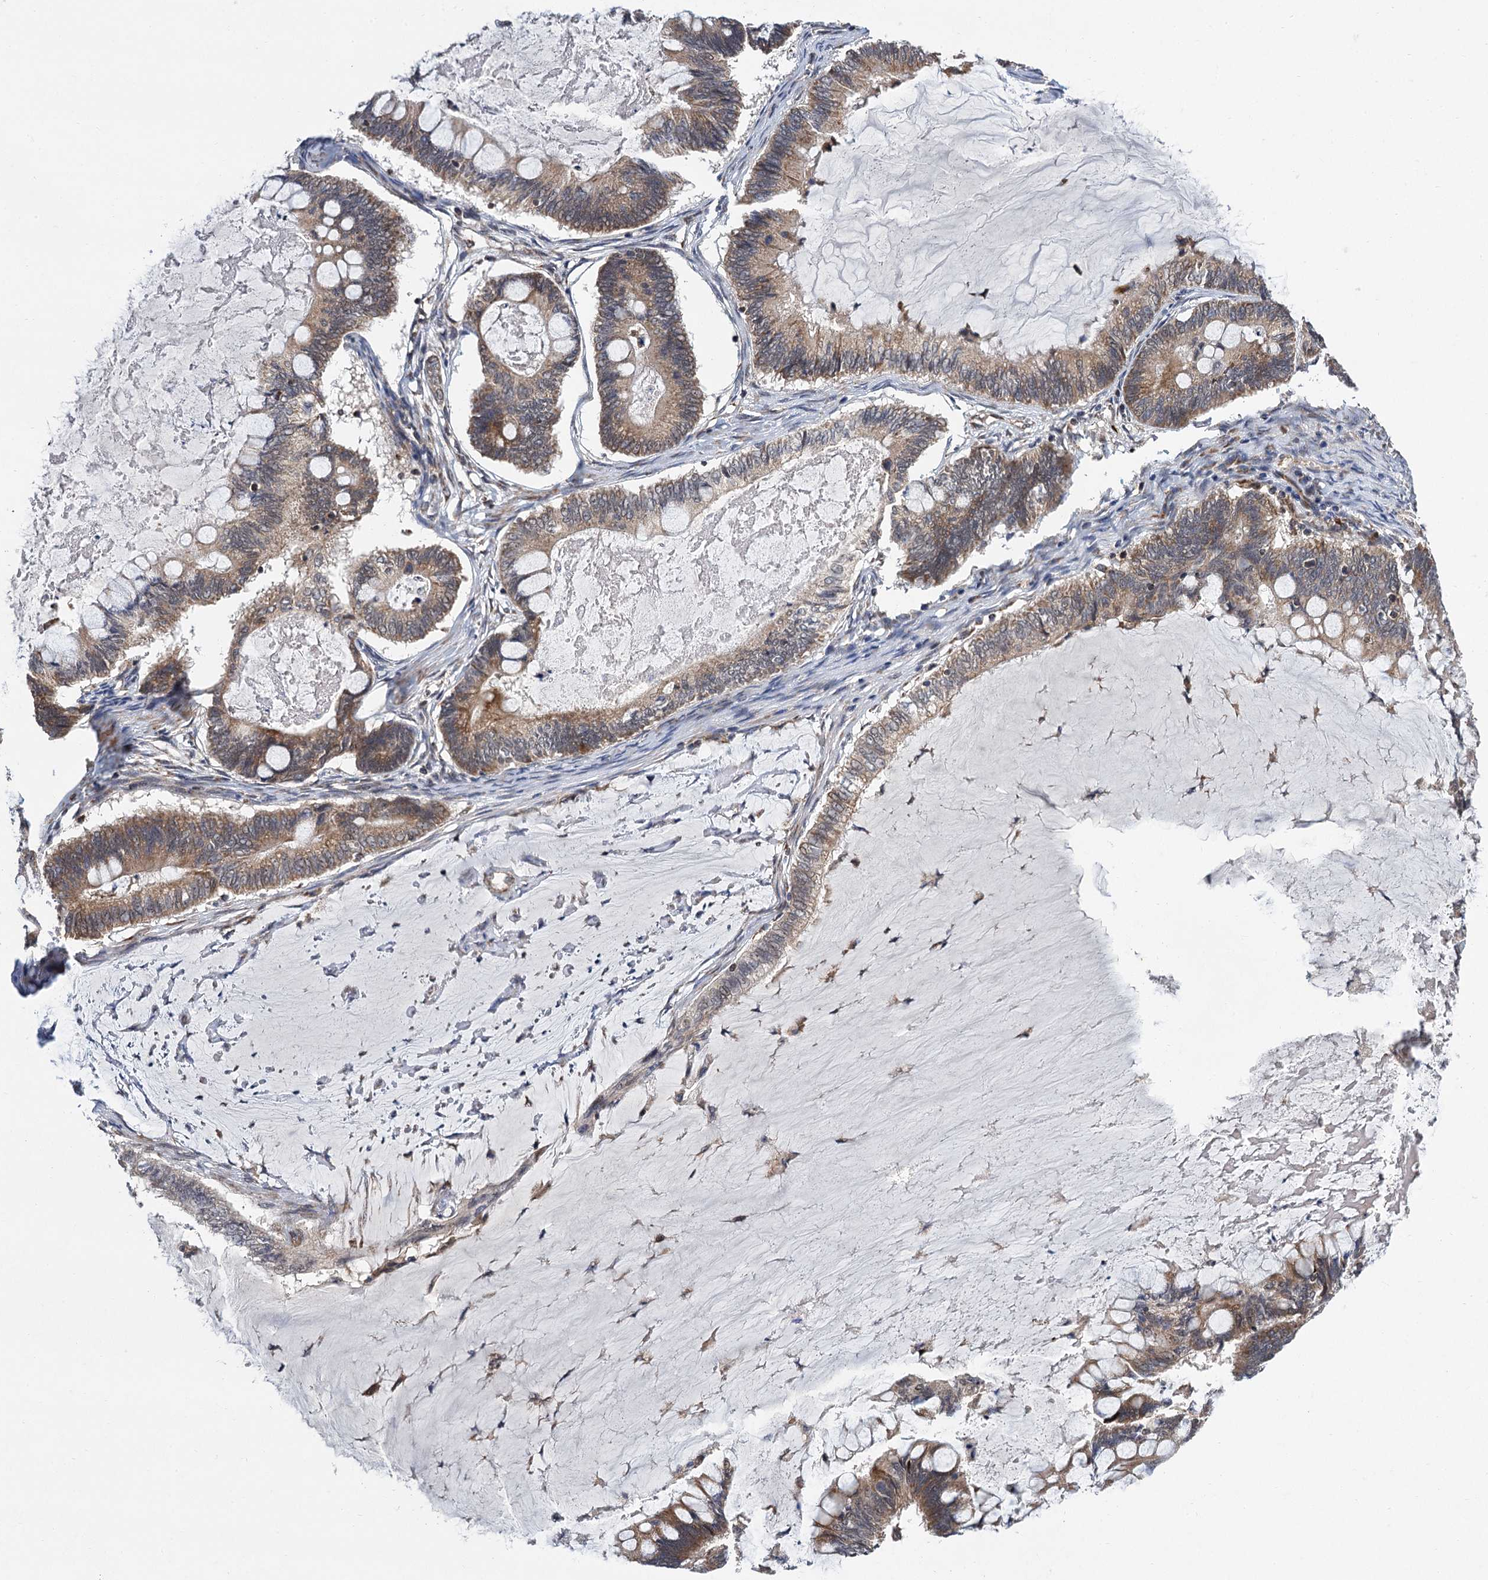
{"staining": {"intensity": "moderate", "quantity": ">75%", "location": "cytoplasmic/membranous"}, "tissue": "ovarian cancer", "cell_type": "Tumor cells", "image_type": "cancer", "snomed": [{"axis": "morphology", "description": "Cystadenocarcinoma, mucinous, NOS"}, {"axis": "topography", "description": "Ovary"}], "caption": "Ovarian cancer (mucinous cystadenocarcinoma) stained for a protein shows moderate cytoplasmic/membranous positivity in tumor cells. Nuclei are stained in blue.", "gene": "CMPK2", "patient": {"sex": "female", "age": 61}}